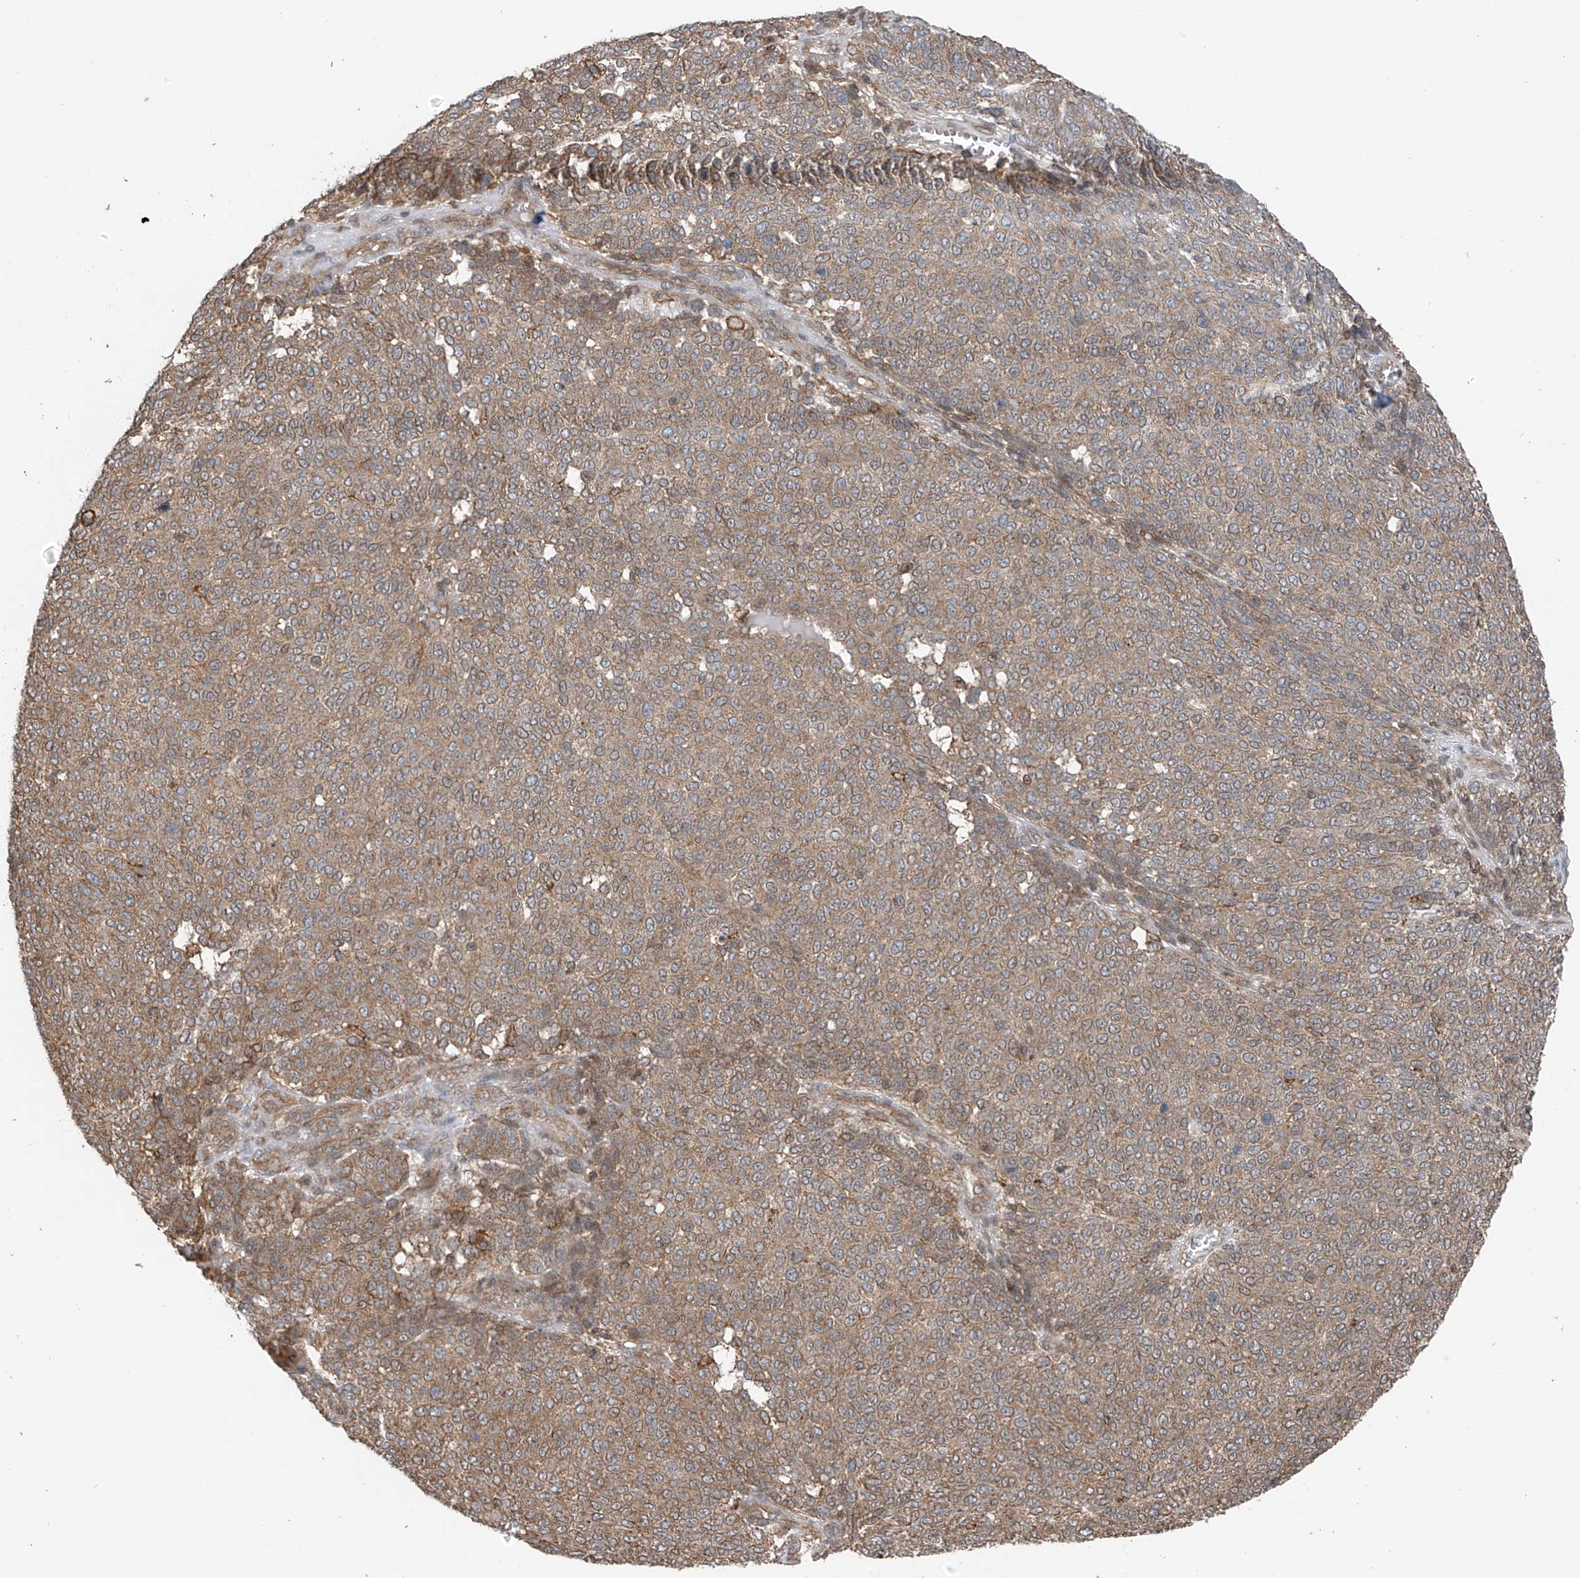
{"staining": {"intensity": "weak", "quantity": ">75%", "location": "cytoplasmic/membranous"}, "tissue": "melanoma", "cell_type": "Tumor cells", "image_type": "cancer", "snomed": [{"axis": "morphology", "description": "Malignant melanoma, NOS"}, {"axis": "topography", "description": "Skin"}], "caption": "A micrograph showing weak cytoplasmic/membranous staining in about >75% of tumor cells in malignant melanoma, as visualized by brown immunohistochemical staining.", "gene": "ZNF189", "patient": {"sex": "male", "age": 49}}